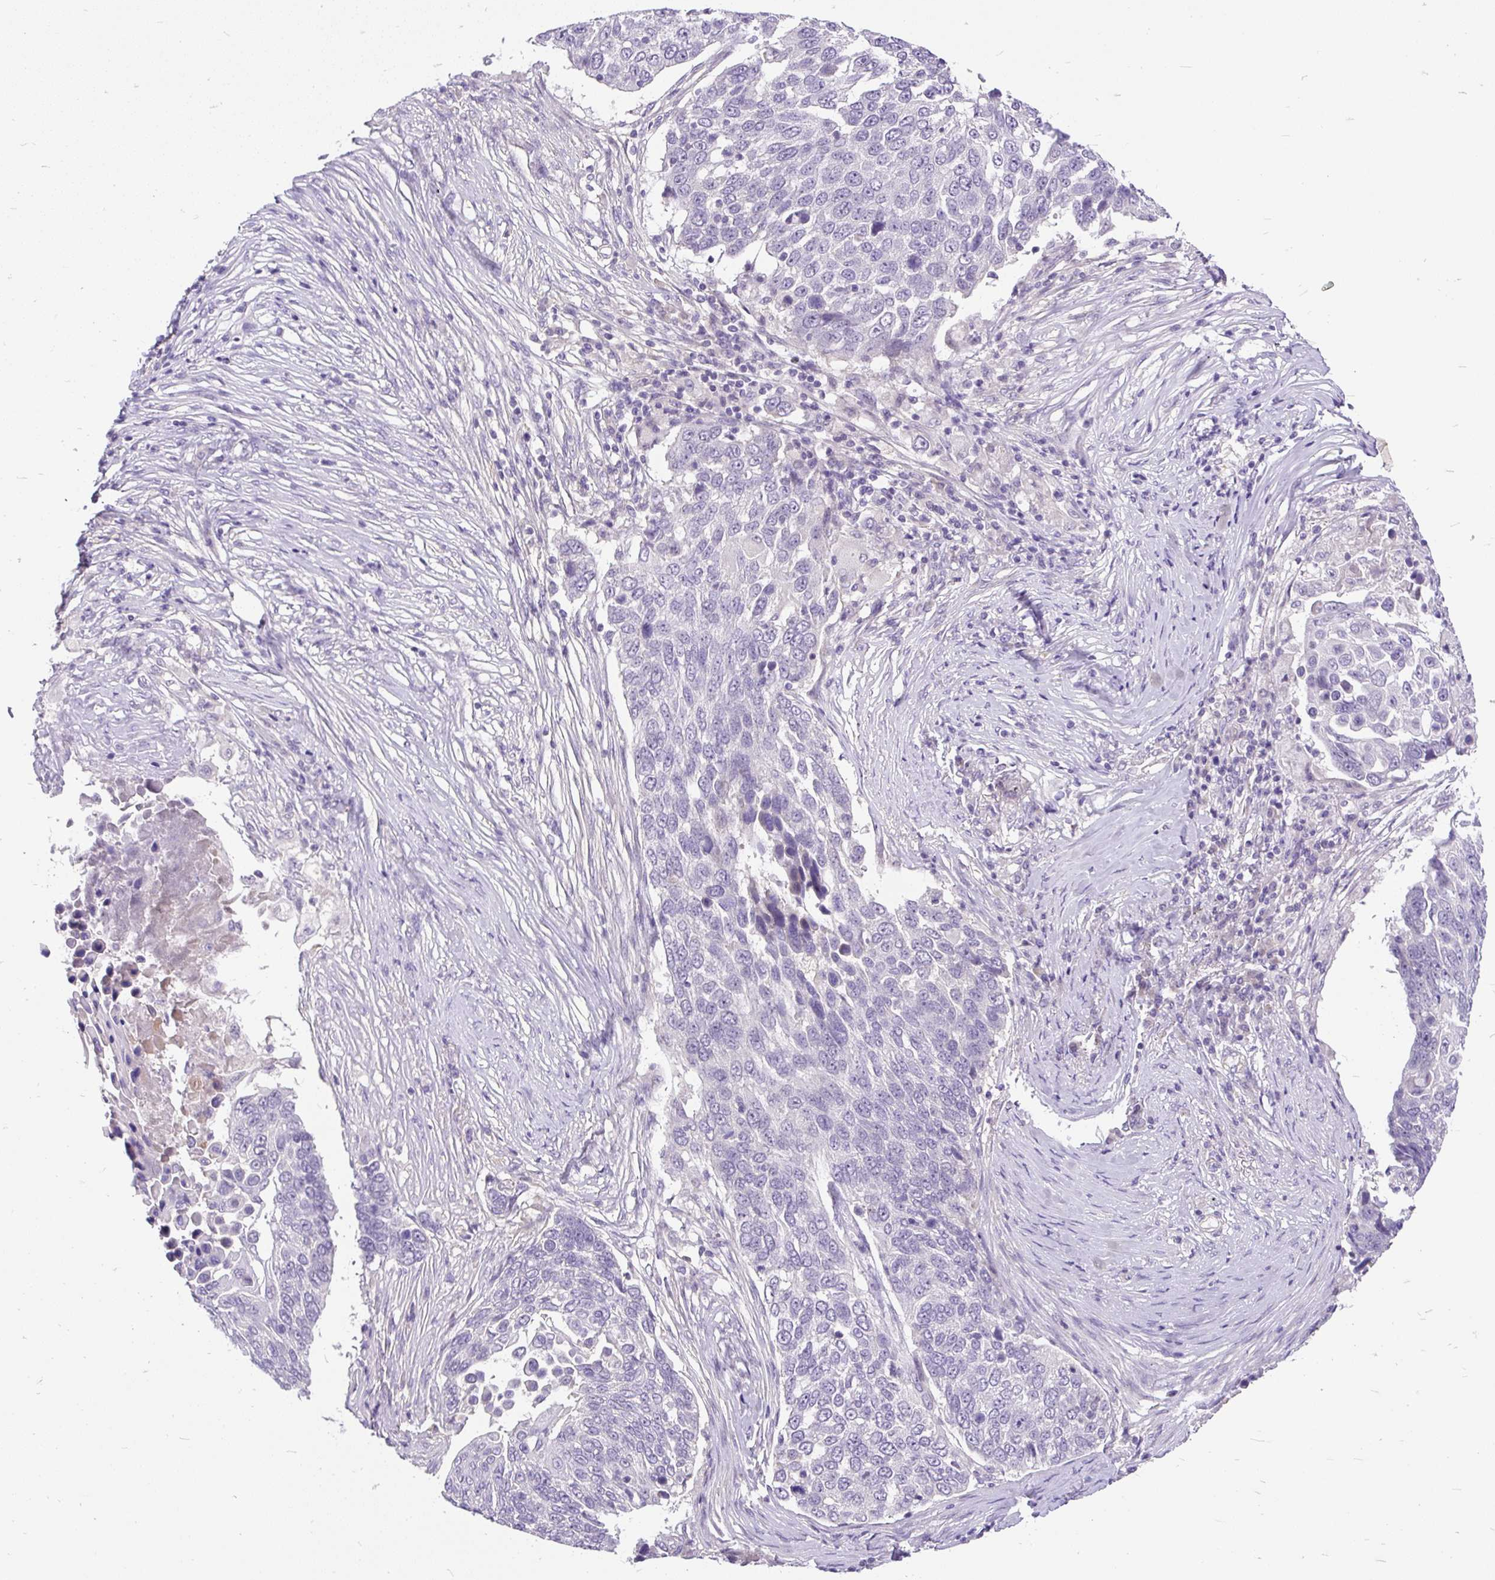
{"staining": {"intensity": "negative", "quantity": "none", "location": "none"}, "tissue": "lung cancer", "cell_type": "Tumor cells", "image_type": "cancer", "snomed": [{"axis": "morphology", "description": "Squamous cell carcinoma, NOS"}, {"axis": "topography", "description": "Lung"}], "caption": "Protein analysis of squamous cell carcinoma (lung) reveals no significant positivity in tumor cells. (Stains: DAB (3,3'-diaminobenzidine) immunohistochemistry (IHC) with hematoxylin counter stain, Microscopy: brightfield microscopy at high magnification).", "gene": "KRTAP20-3", "patient": {"sex": "male", "age": 66}}